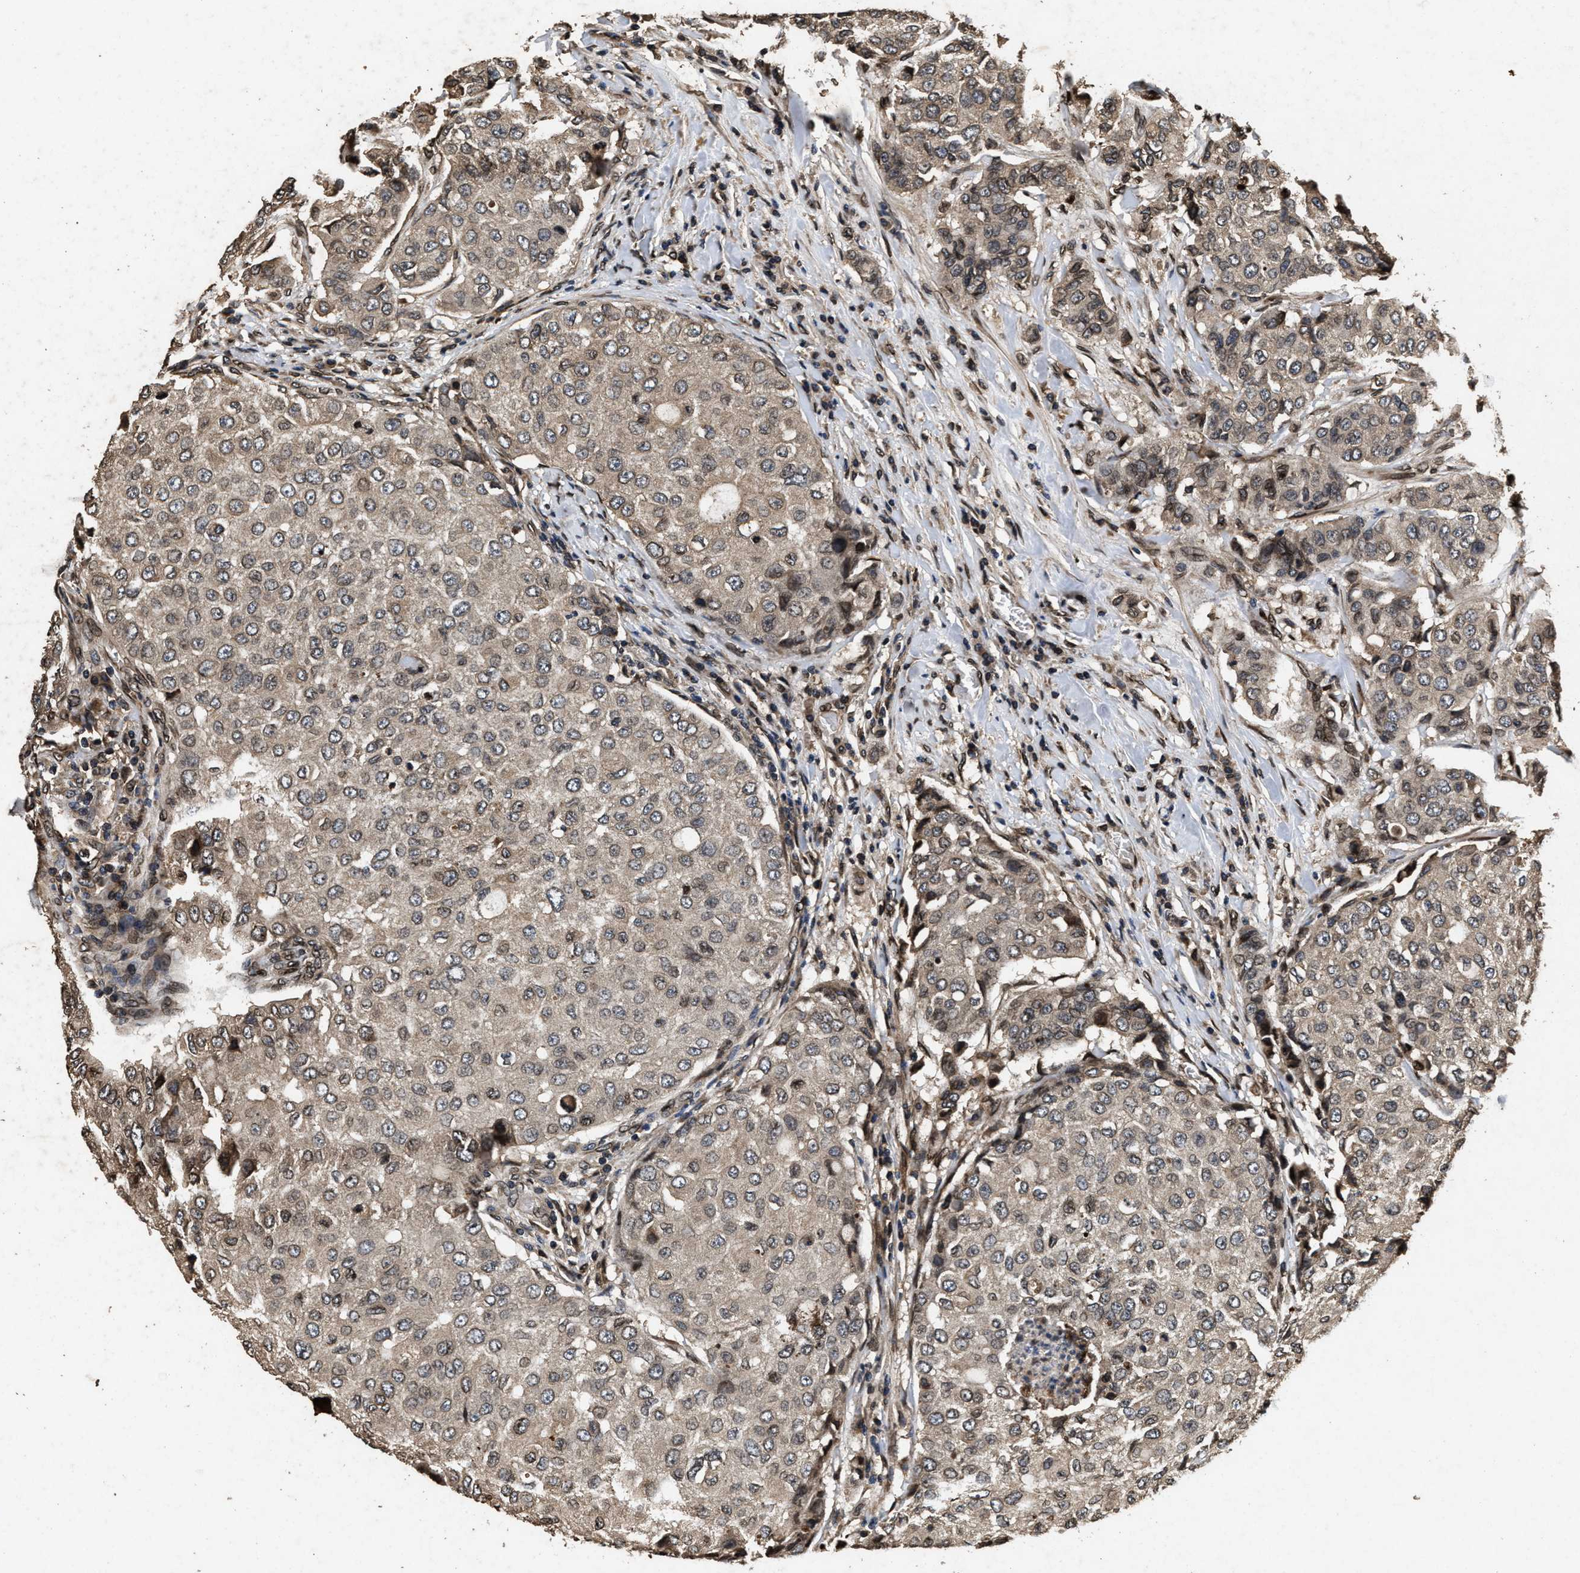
{"staining": {"intensity": "moderate", "quantity": ">75%", "location": "cytoplasmic/membranous,nuclear"}, "tissue": "breast cancer", "cell_type": "Tumor cells", "image_type": "cancer", "snomed": [{"axis": "morphology", "description": "Duct carcinoma"}, {"axis": "topography", "description": "Breast"}], "caption": "High-magnification brightfield microscopy of breast intraductal carcinoma stained with DAB (3,3'-diaminobenzidine) (brown) and counterstained with hematoxylin (blue). tumor cells exhibit moderate cytoplasmic/membranous and nuclear staining is identified in about>75% of cells.", "gene": "ACCS", "patient": {"sex": "female", "age": 27}}